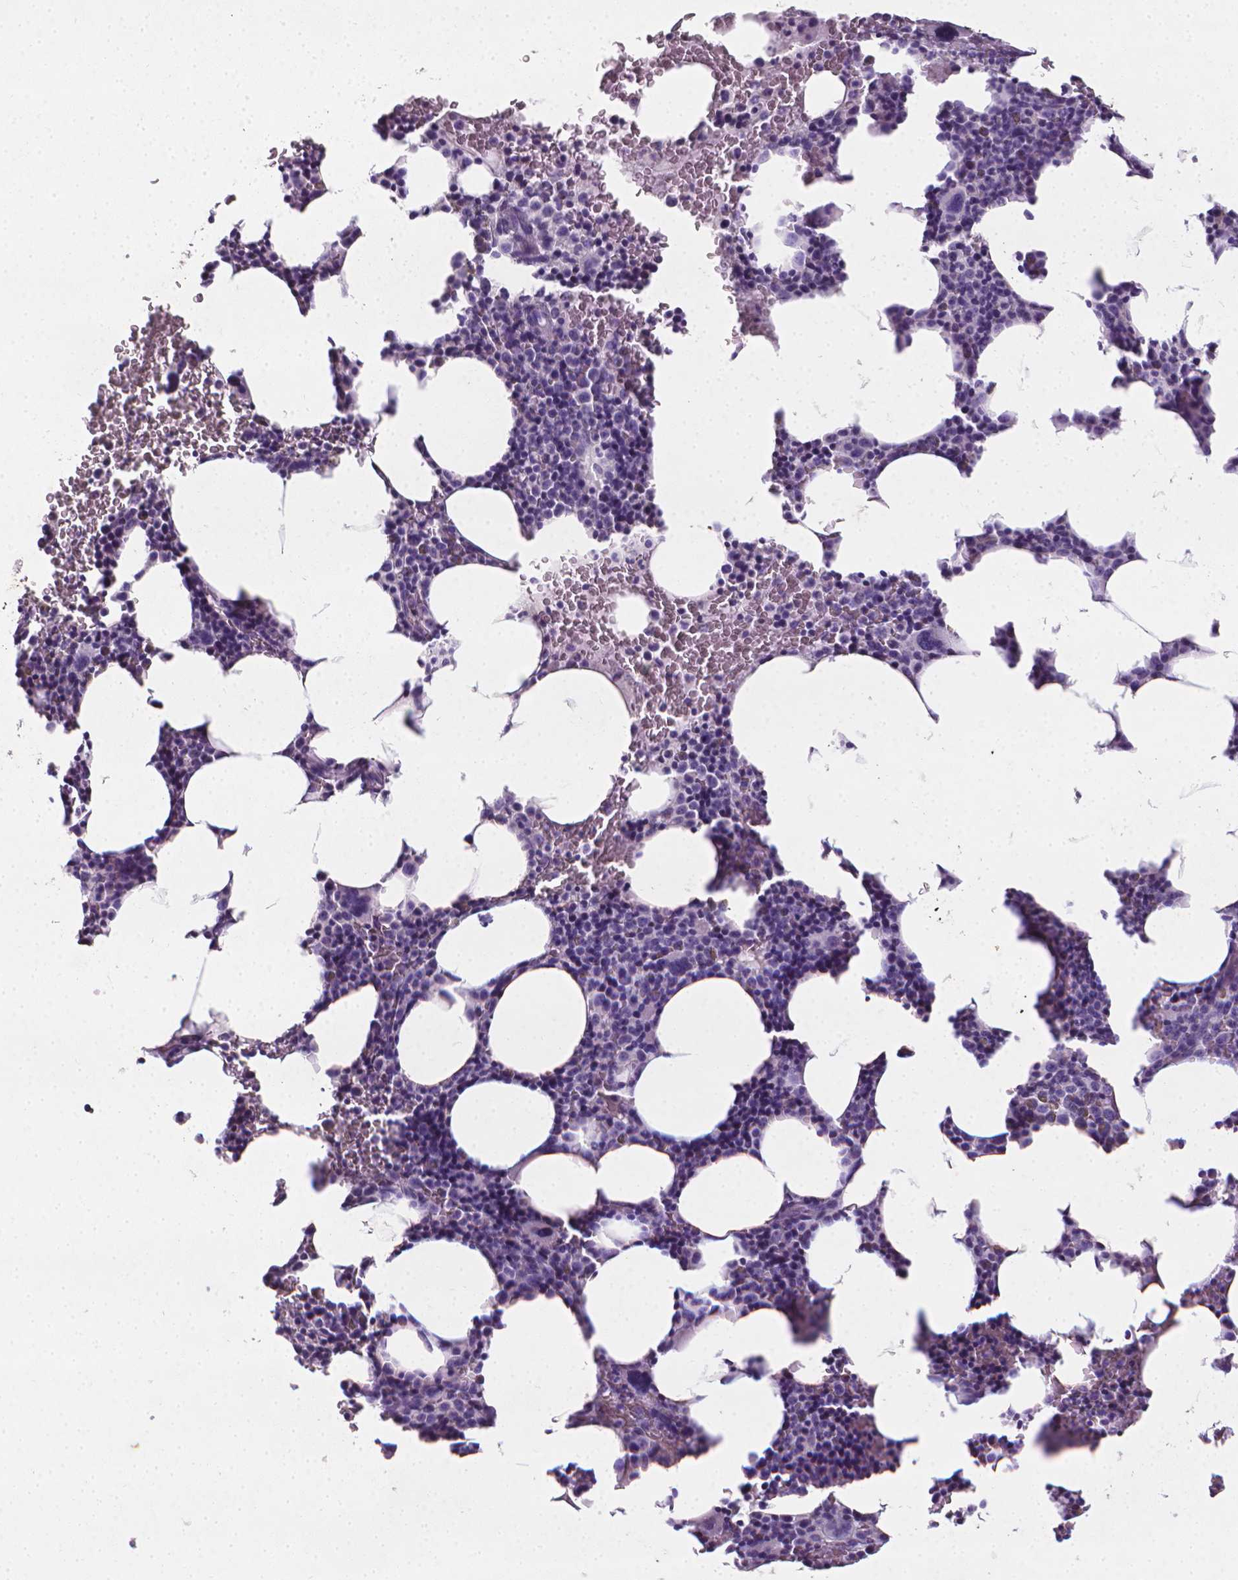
{"staining": {"intensity": "negative", "quantity": "none", "location": "none"}, "tissue": "bone marrow", "cell_type": "Hematopoietic cells", "image_type": "normal", "snomed": [{"axis": "morphology", "description": "Normal tissue, NOS"}, {"axis": "topography", "description": "Bone marrow"}], "caption": "Immunohistochemistry histopathology image of unremarkable bone marrow: bone marrow stained with DAB demonstrates no significant protein staining in hematopoietic cells. (DAB (3,3'-diaminobenzidine) immunohistochemistry (IHC), high magnification).", "gene": "XPNPEP2", "patient": {"sex": "male", "age": 73}}